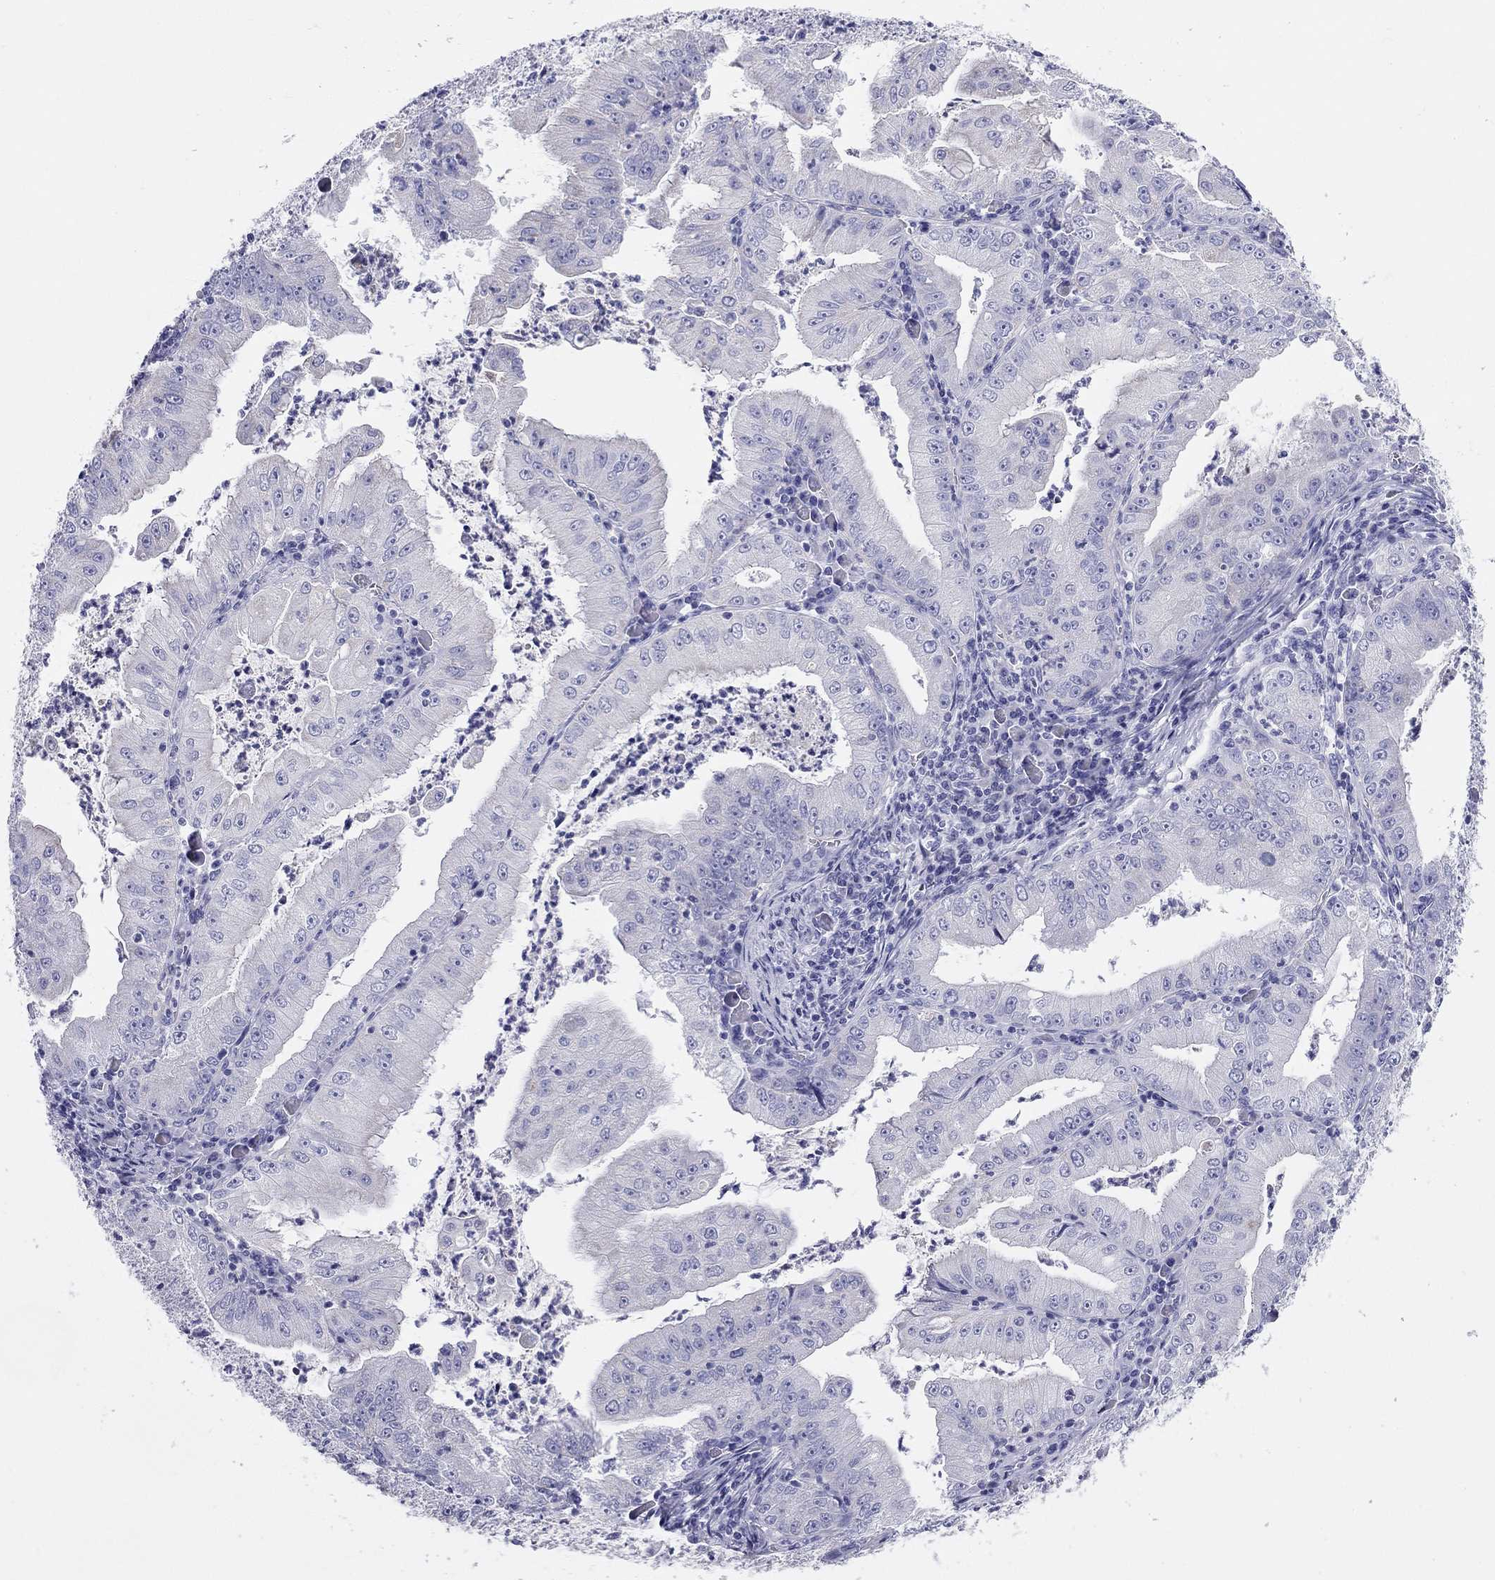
{"staining": {"intensity": "negative", "quantity": "none", "location": "none"}, "tissue": "stomach cancer", "cell_type": "Tumor cells", "image_type": "cancer", "snomed": [{"axis": "morphology", "description": "Adenocarcinoma, NOS"}, {"axis": "topography", "description": "Stomach"}], "caption": "Tumor cells are negative for brown protein staining in adenocarcinoma (stomach).", "gene": "DPY19L2", "patient": {"sex": "male", "age": 76}}